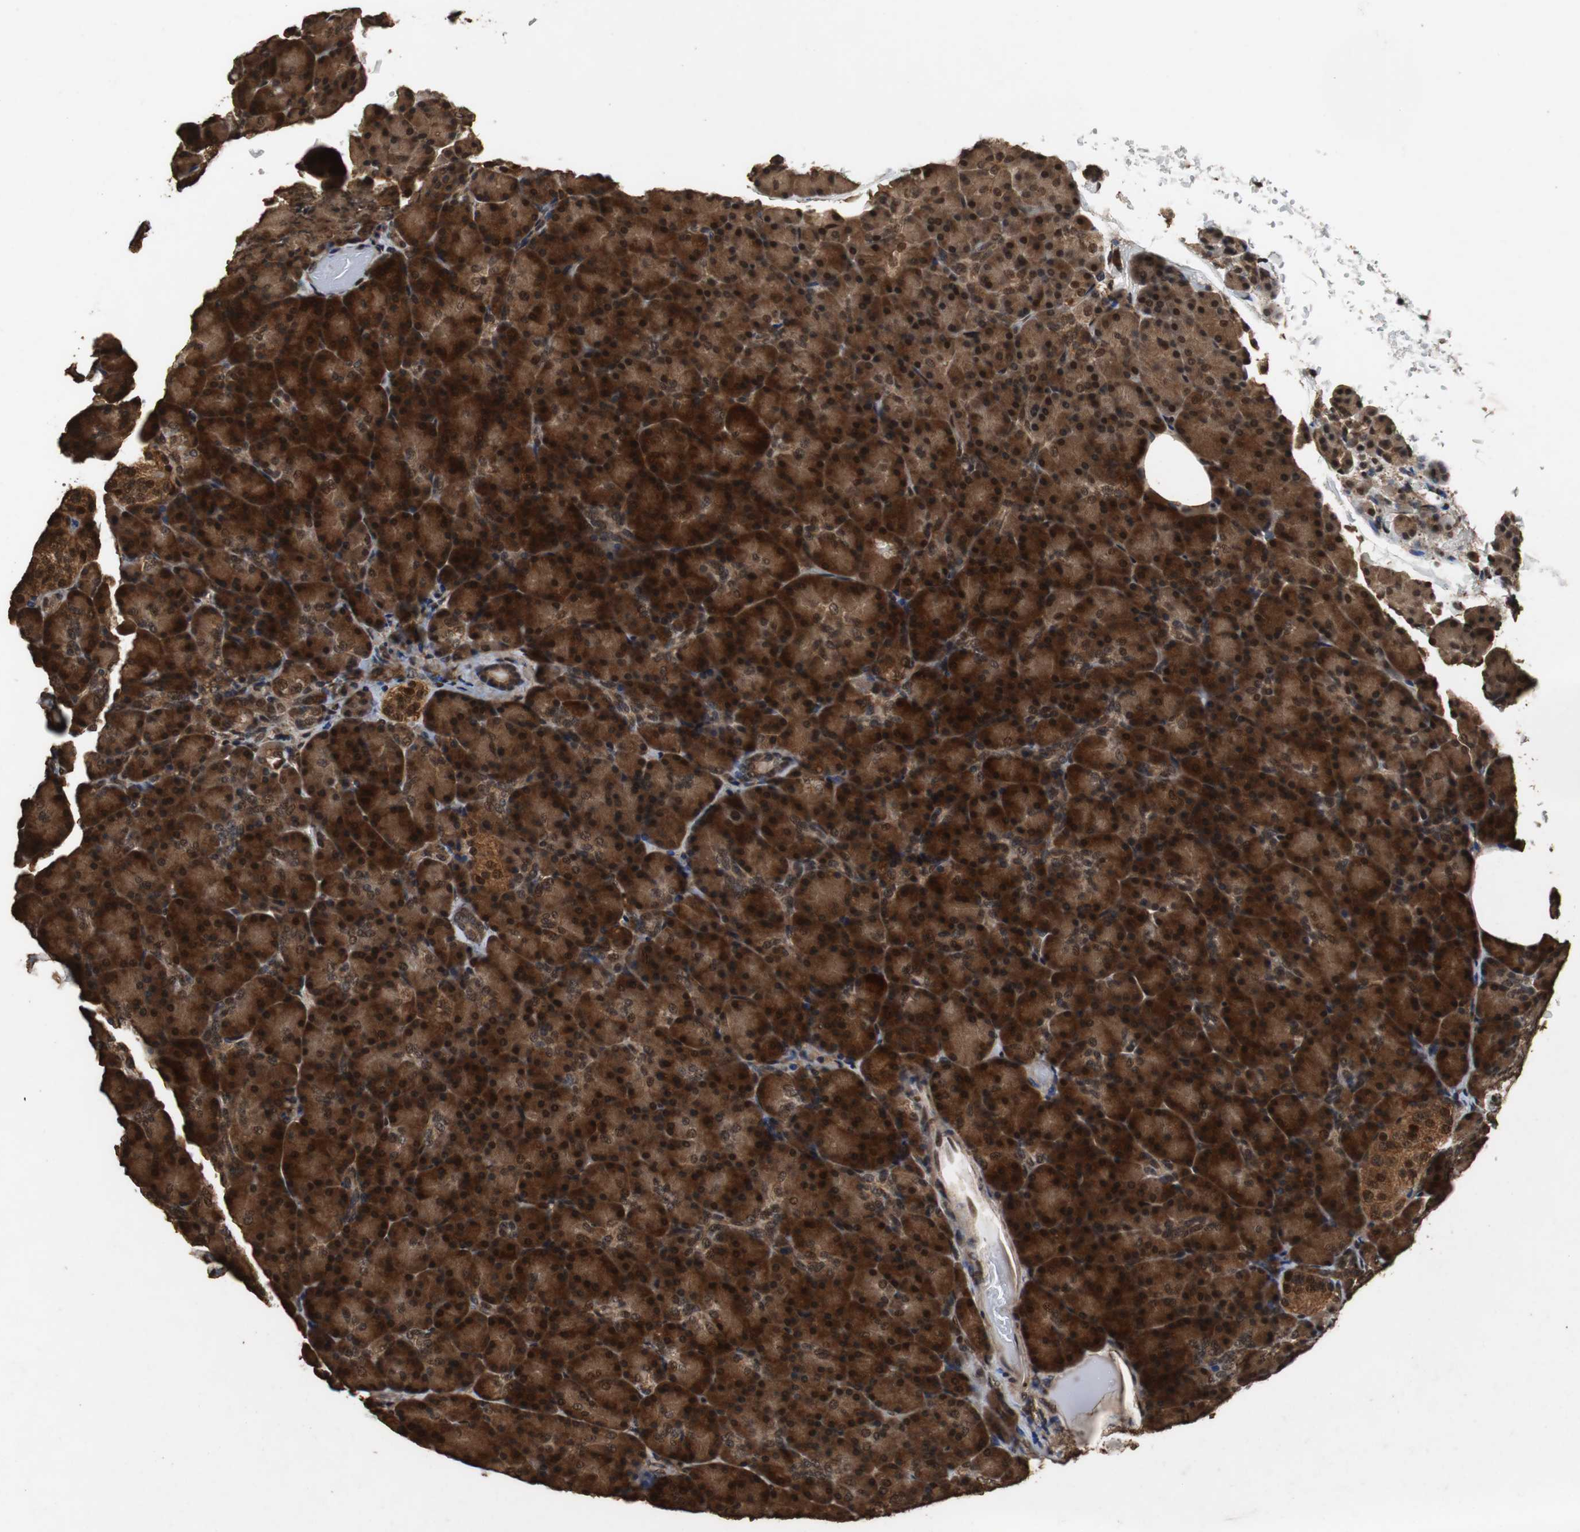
{"staining": {"intensity": "strong", "quantity": ">75%", "location": "cytoplasmic/membranous,nuclear"}, "tissue": "pancreas", "cell_type": "Exocrine glandular cells", "image_type": "normal", "snomed": [{"axis": "morphology", "description": "Normal tissue, NOS"}, {"axis": "topography", "description": "Pancreas"}], "caption": "This histopathology image exhibits benign pancreas stained with IHC to label a protein in brown. The cytoplasmic/membranous,nuclear of exocrine glandular cells show strong positivity for the protein. Nuclei are counter-stained blue.", "gene": "ZNF18", "patient": {"sex": "female", "age": 43}}